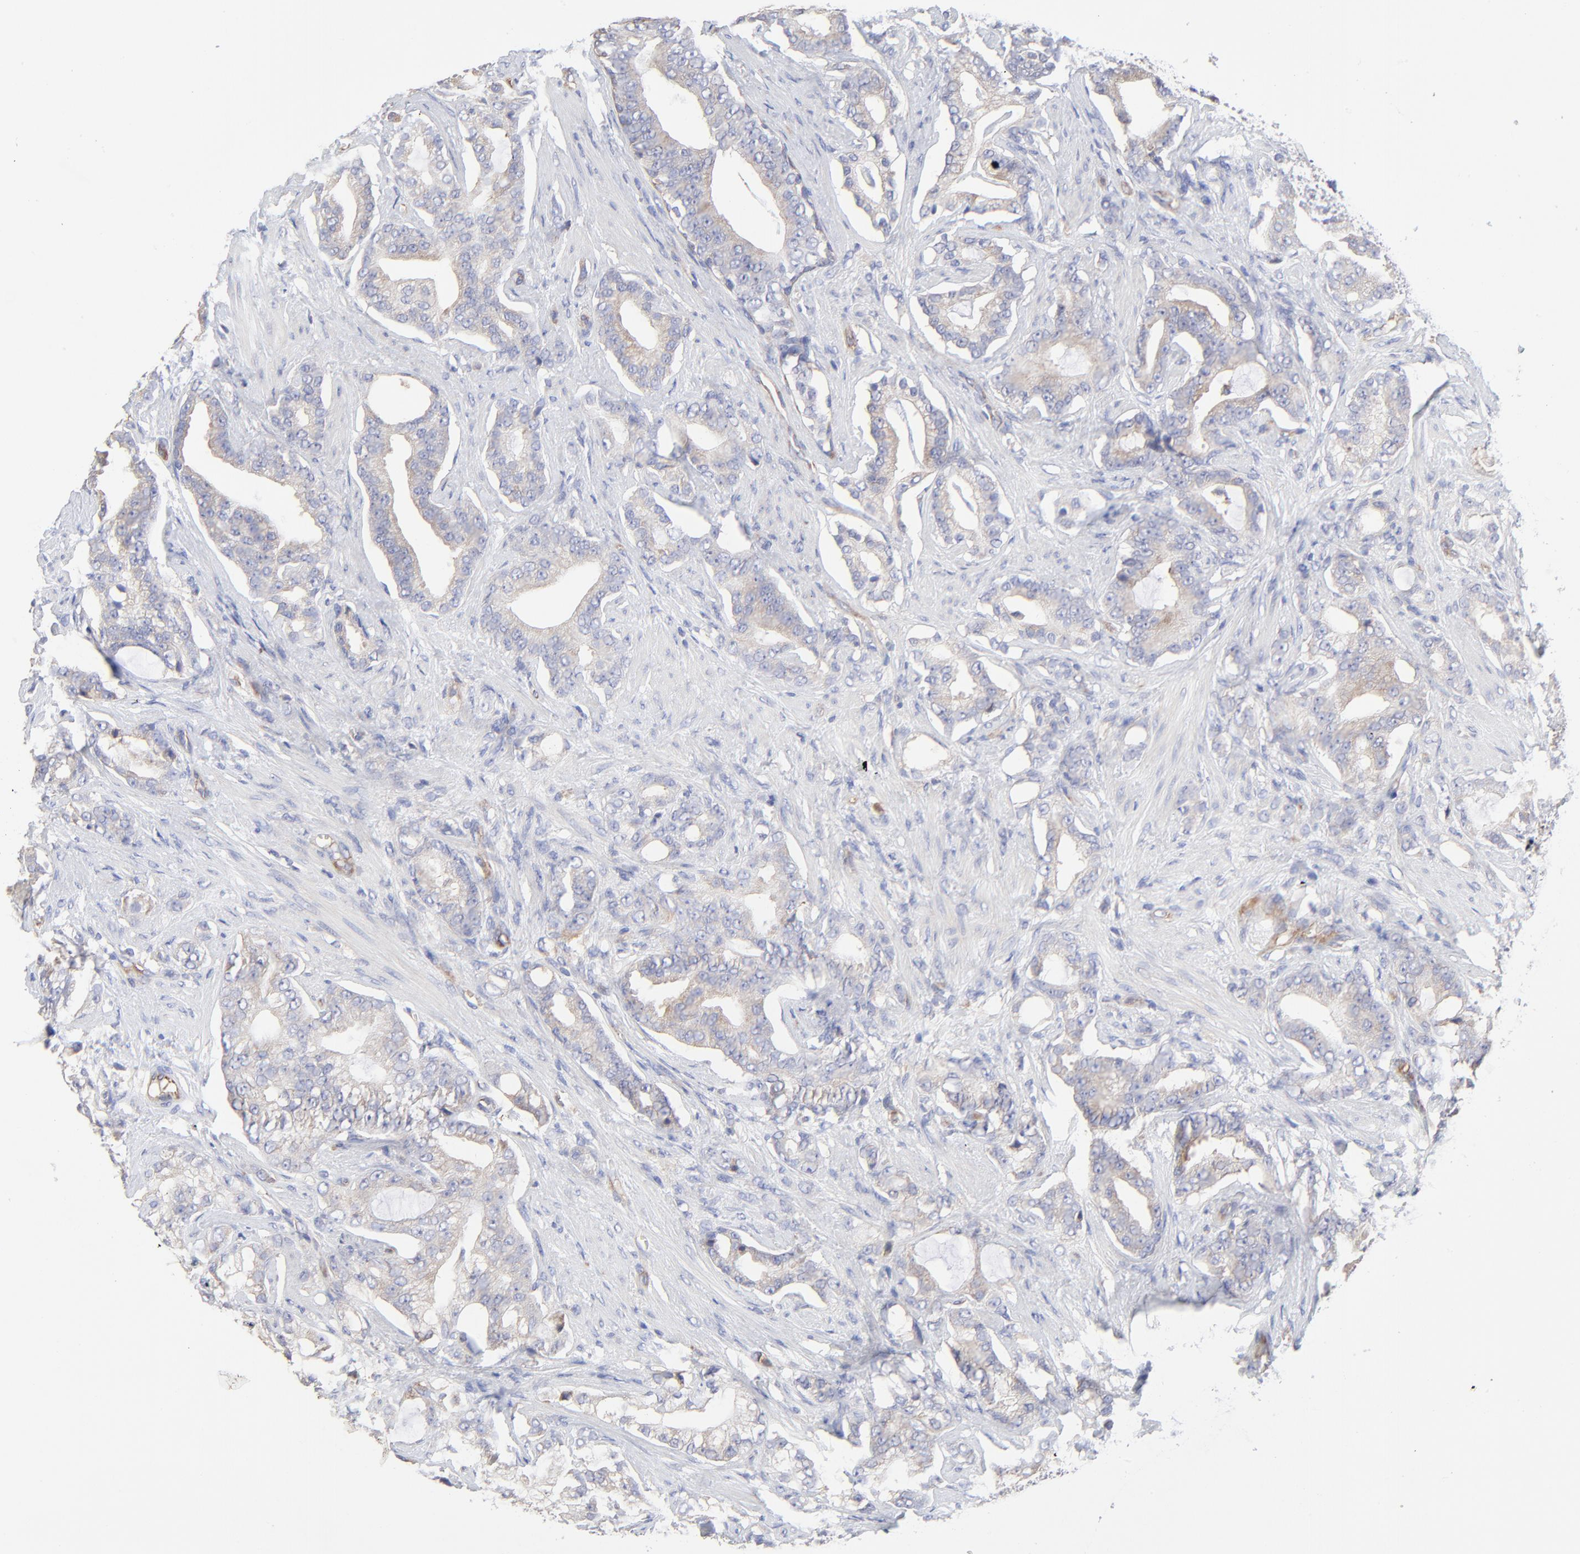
{"staining": {"intensity": "weak", "quantity": "25%-75%", "location": "cytoplasmic/membranous"}, "tissue": "prostate cancer", "cell_type": "Tumor cells", "image_type": "cancer", "snomed": [{"axis": "morphology", "description": "Adenocarcinoma, Low grade"}, {"axis": "topography", "description": "Prostate"}], "caption": "Immunohistochemical staining of human prostate cancer exhibits low levels of weak cytoplasmic/membranous positivity in about 25%-75% of tumor cells.", "gene": "SULF2", "patient": {"sex": "male", "age": 58}}